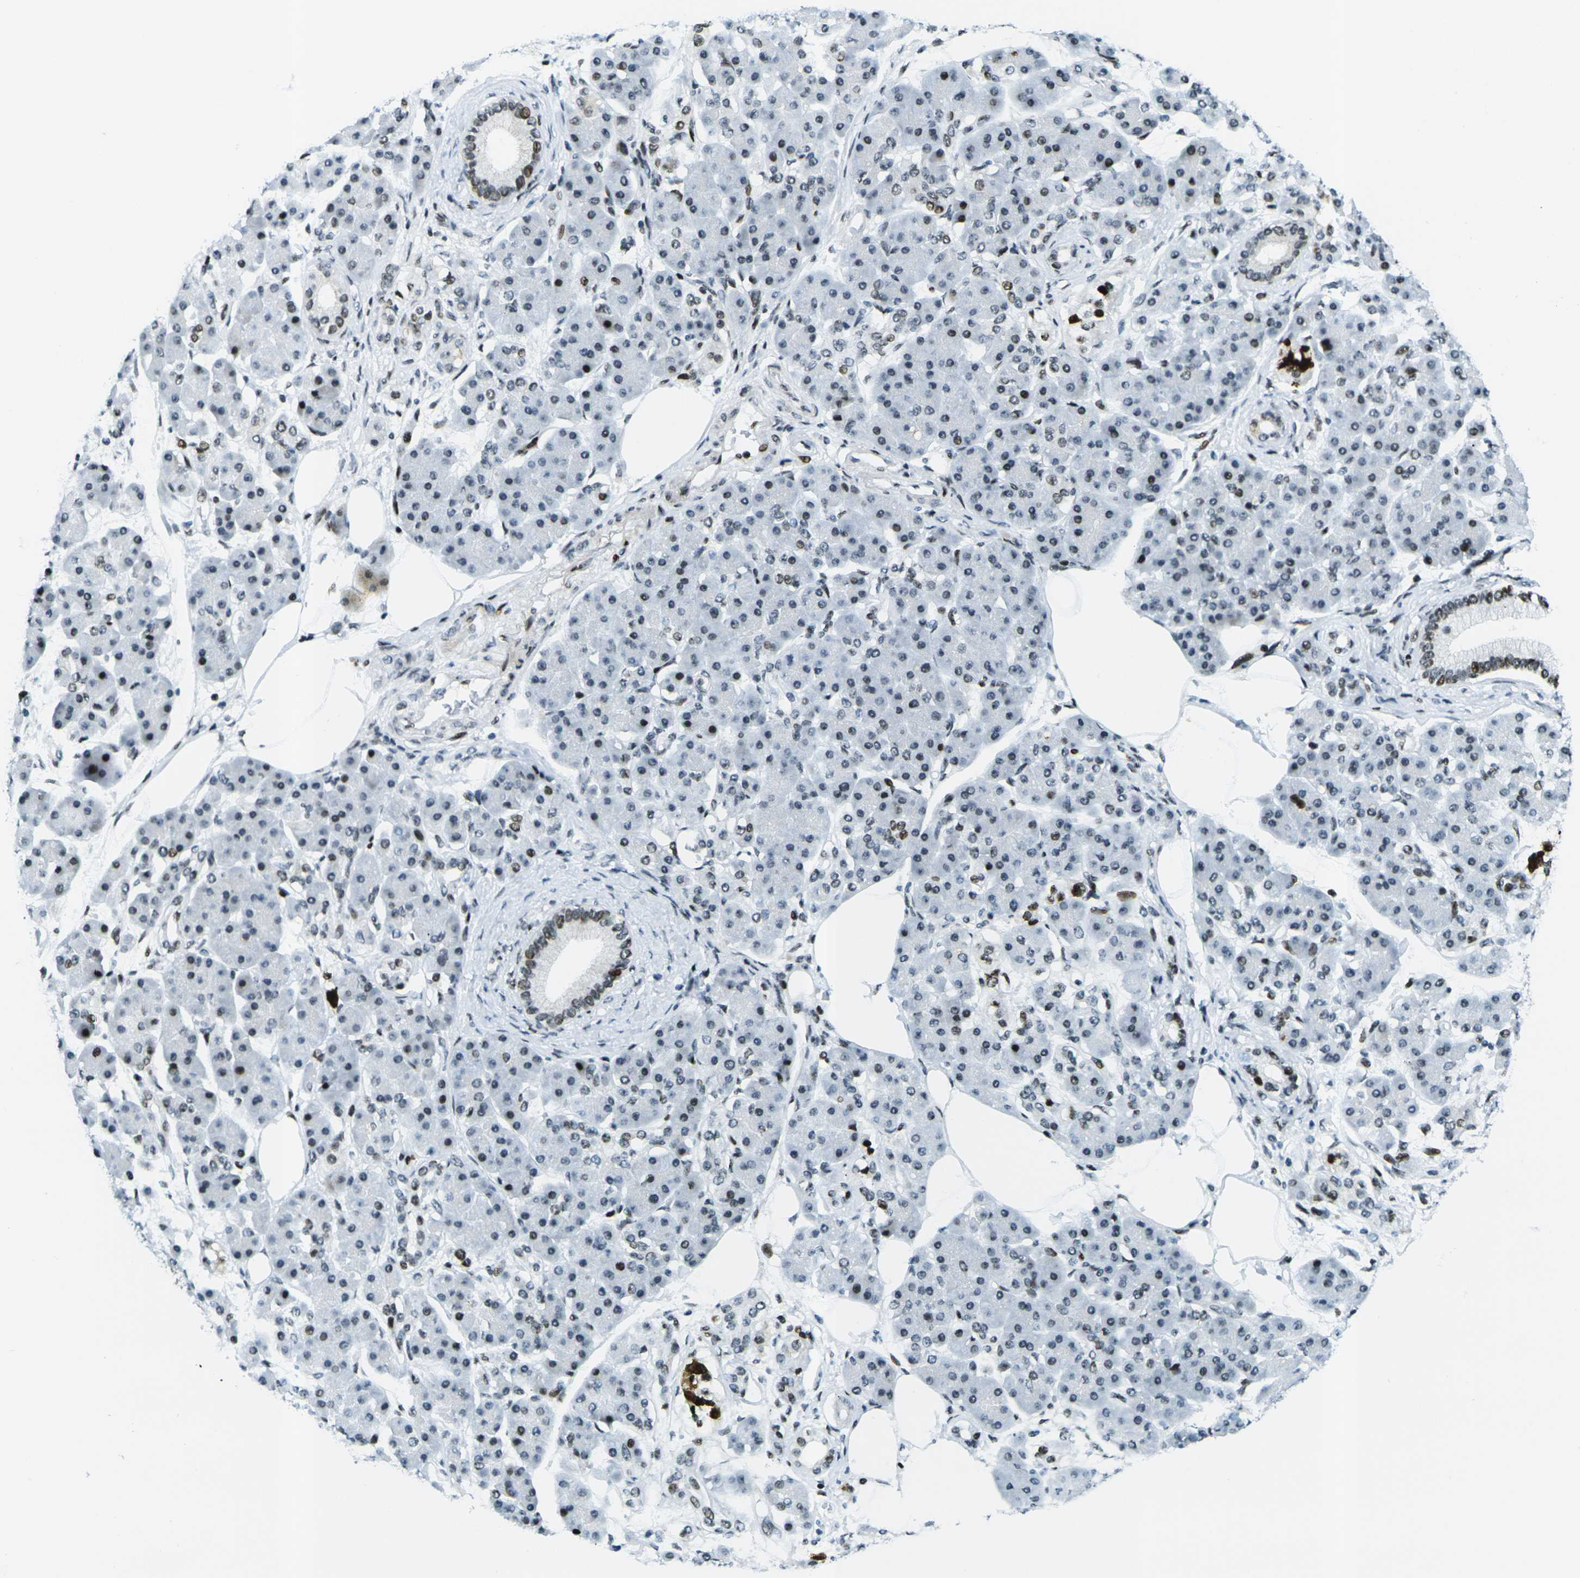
{"staining": {"intensity": "weak", "quantity": "<25%", "location": "nuclear"}, "tissue": "pancreatic cancer", "cell_type": "Tumor cells", "image_type": "cancer", "snomed": [{"axis": "morphology", "description": "Adenocarcinoma, NOS"}, {"axis": "morphology", "description": "Adenocarcinoma, metastatic, NOS"}, {"axis": "topography", "description": "Lymph node"}, {"axis": "topography", "description": "Pancreas"}, {"axis": "topography", "description": "Duodenum"}], "caption": "A photomicrograph of human pancreatic cancer (metastatic adenocarcinoma) is negative for staining in tumor cells.", "gene": "H3-3A", "patient": {"sex": "female", "age": 64}}